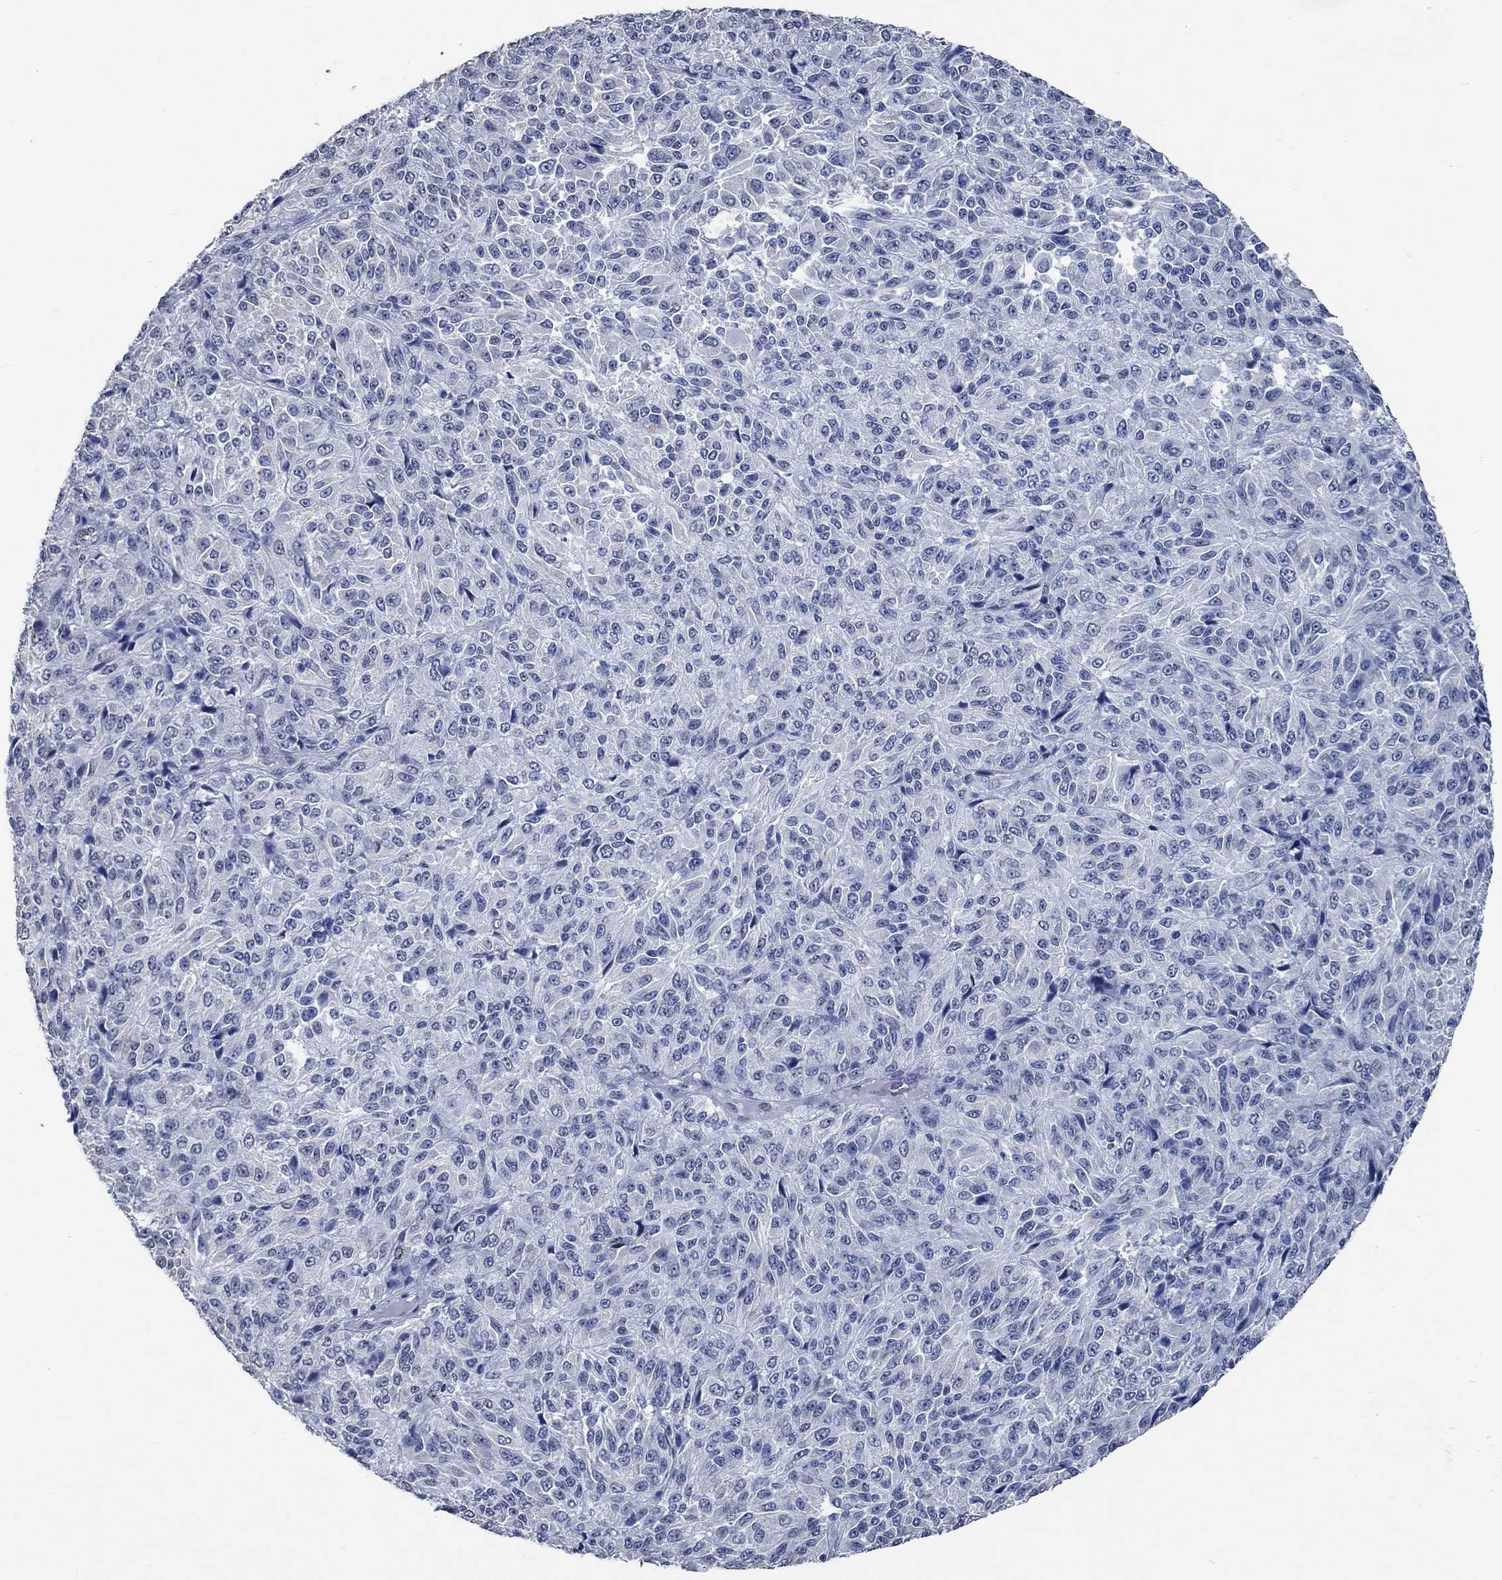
{"staining": {"intensity": "negative", "quantity": "none", "location": "none"}, "tissue": "melanoma", "cell_type": "Tumor cells", "image_type": "cancer", "snomed": [{"axis": "morphology", "description": "Malignant melanoma, Metastatic site"}, {"axis": "topography", "description": "Brain"}], "caption": "Immunohistochemistry (IHC) of human melanoma shows no expression in tumor cells. Brightfield microscopy of IHC stained with DAB (3,3'-diaminobenzidine) (brown) and hematoxylin (blue), captured at high magnification.", "gene": "OBSCN", "patient": {"sex": "female", "age": 56}}